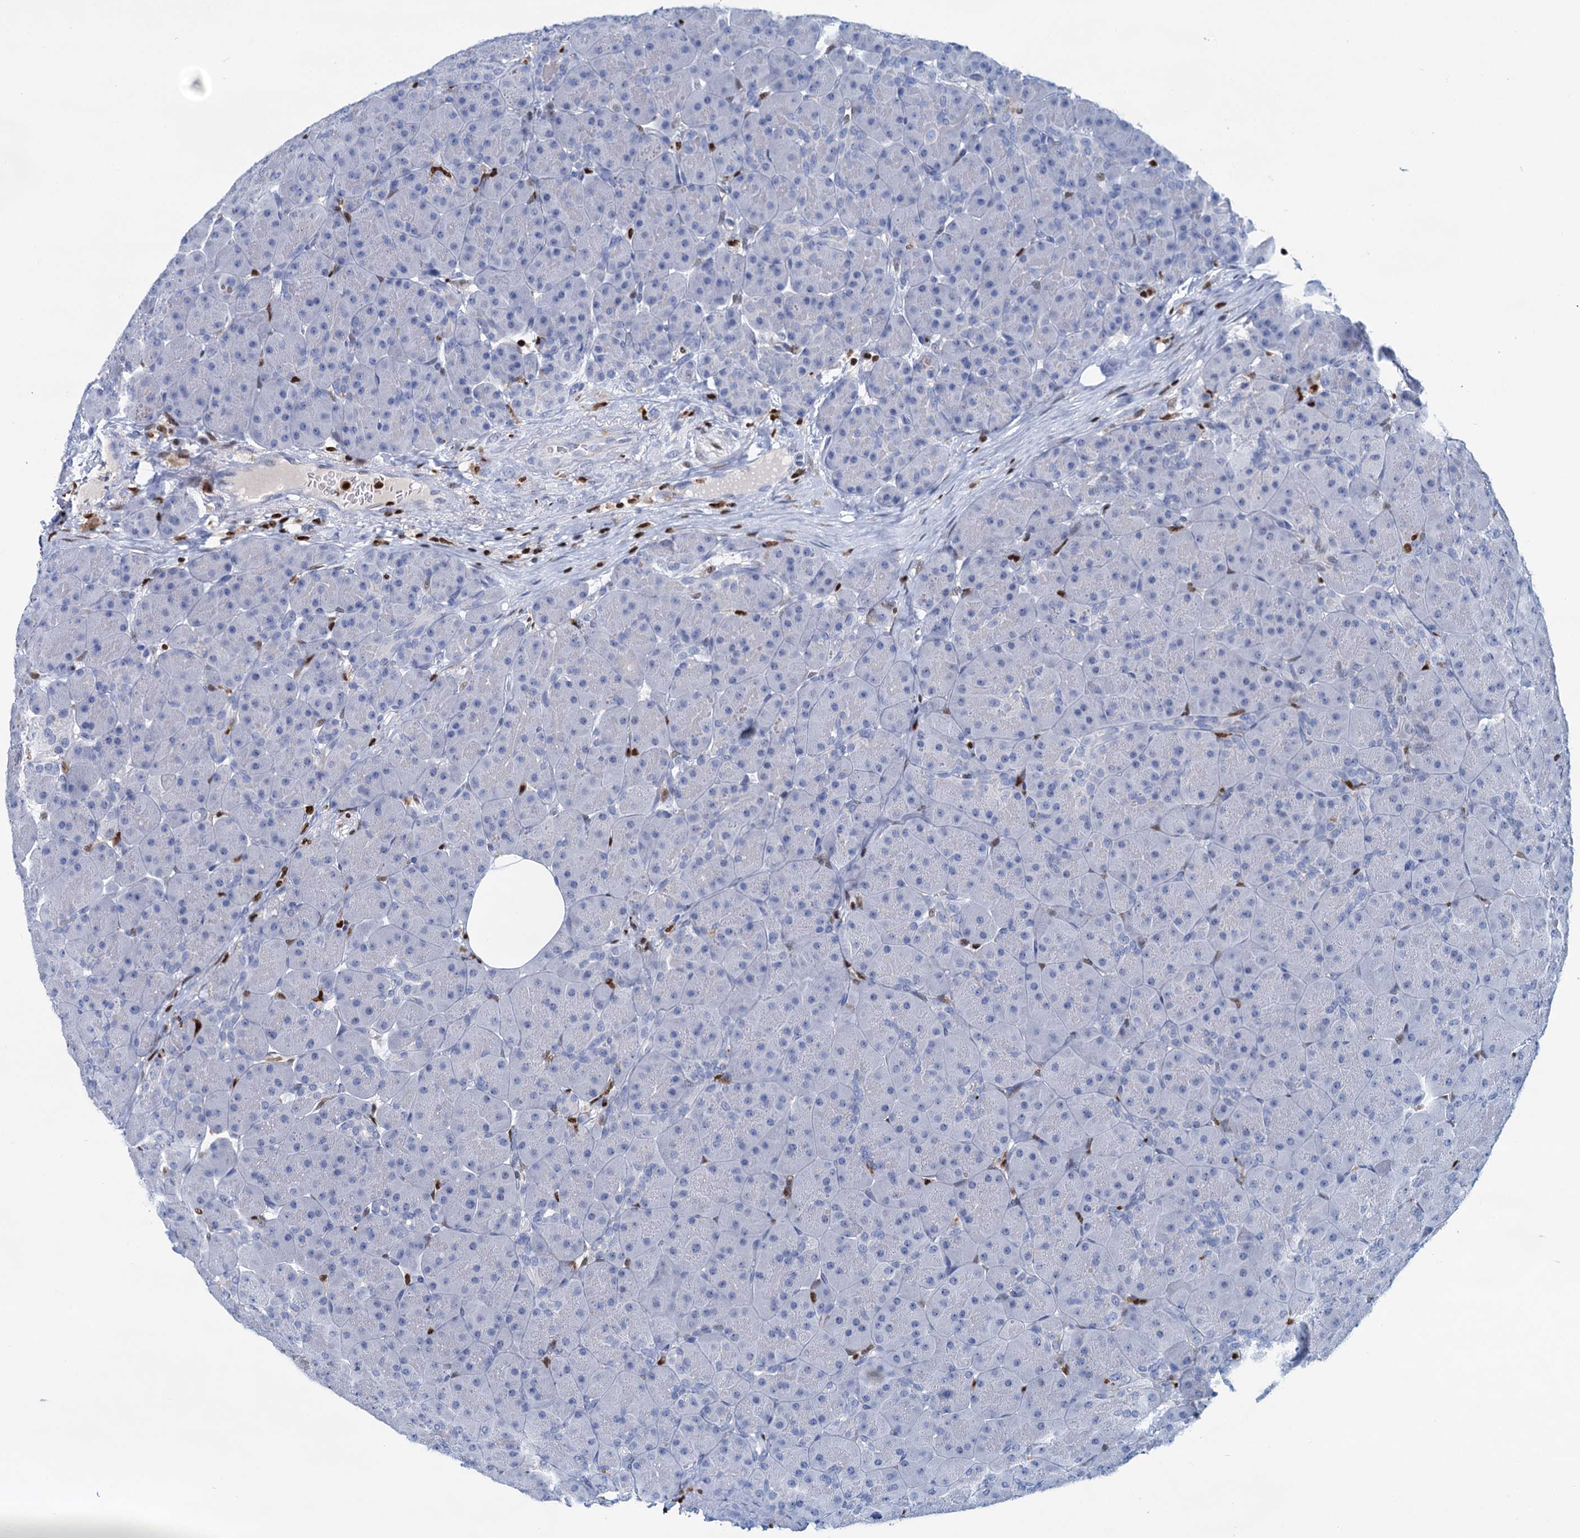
{"staining": {"intensity": "negative", "quantity": "none", "location": "none"}, "tissue": "pancreas", "cell_type": "Exocrine glandular cells", "image_type": "normal", "snomed": [{"axis": "morphology", "description": "Normal tissue, NOS"}, {"axis": "topography", "description": "Pancreas"}], "caption": "Immunohistochemical staining of unremarkable human pancreas reveals no significant positivity in exocrine glandular cells.", "gene": "CELF2", "patient": {"sex": "male", "age": 66}}